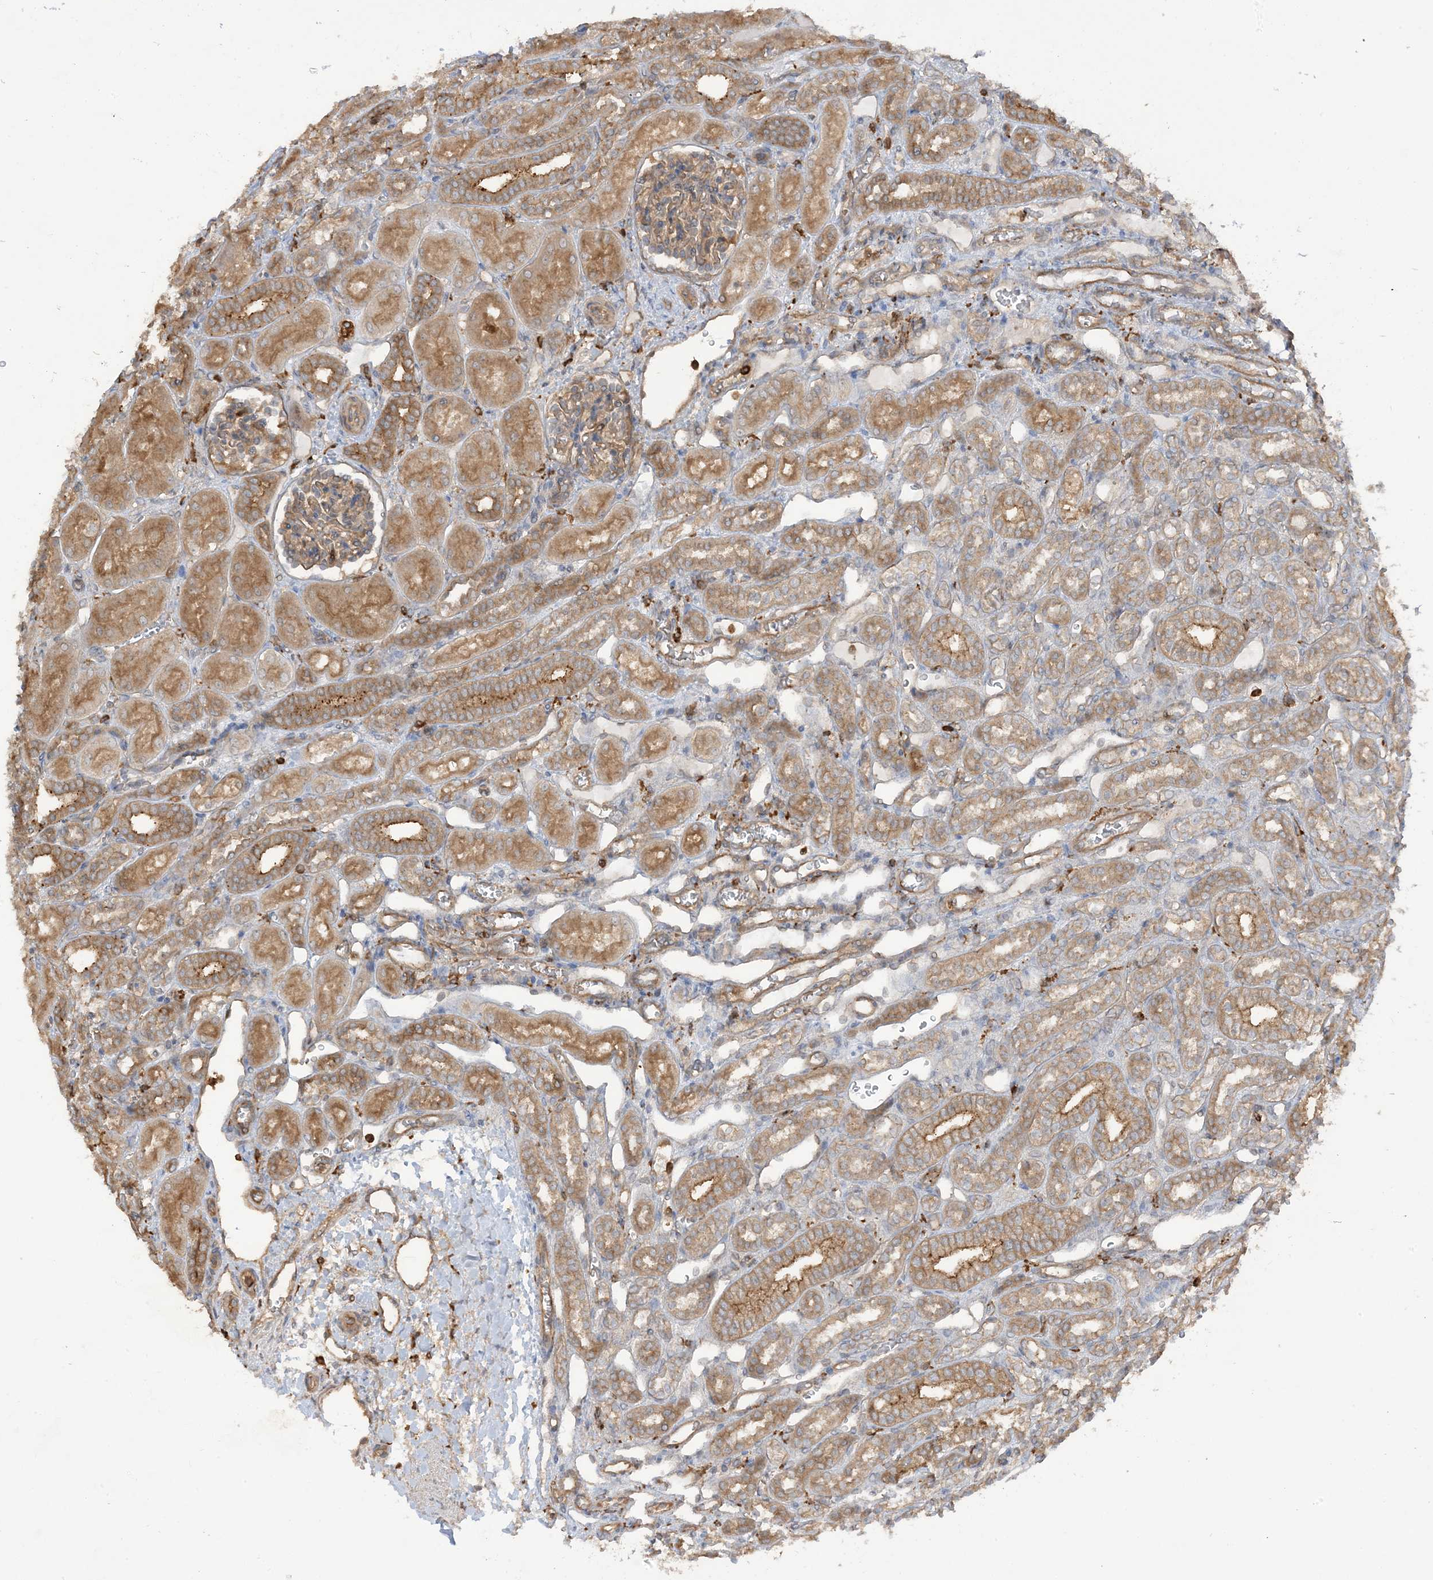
{"staining": {"intensity": "weak", "quantity": "25%-75%", "location": "cytoplasmic/membranous"}, "tissue": "kidney", "cell_type": "Cells in glomeruli", "image_type": "normal", "snomed": [{"axis": "morphology", "description": "Normal tissue, NOS"}, {"axis": "morphology", "description": "Neoplasm, malignant, NOS"}, {"axis": "topography", "description": "Kidney"}], "caption": "Immunohistochemistry micrograph of unremarkable kidney stained for a protein (brown), which demonstrates low levels of weak cytoplasmic/membranous expression in approximately 25%-75% of cells in glomeruli.", "gene": "CAPZB", "patient": {"sex": "female", "age": 1}}